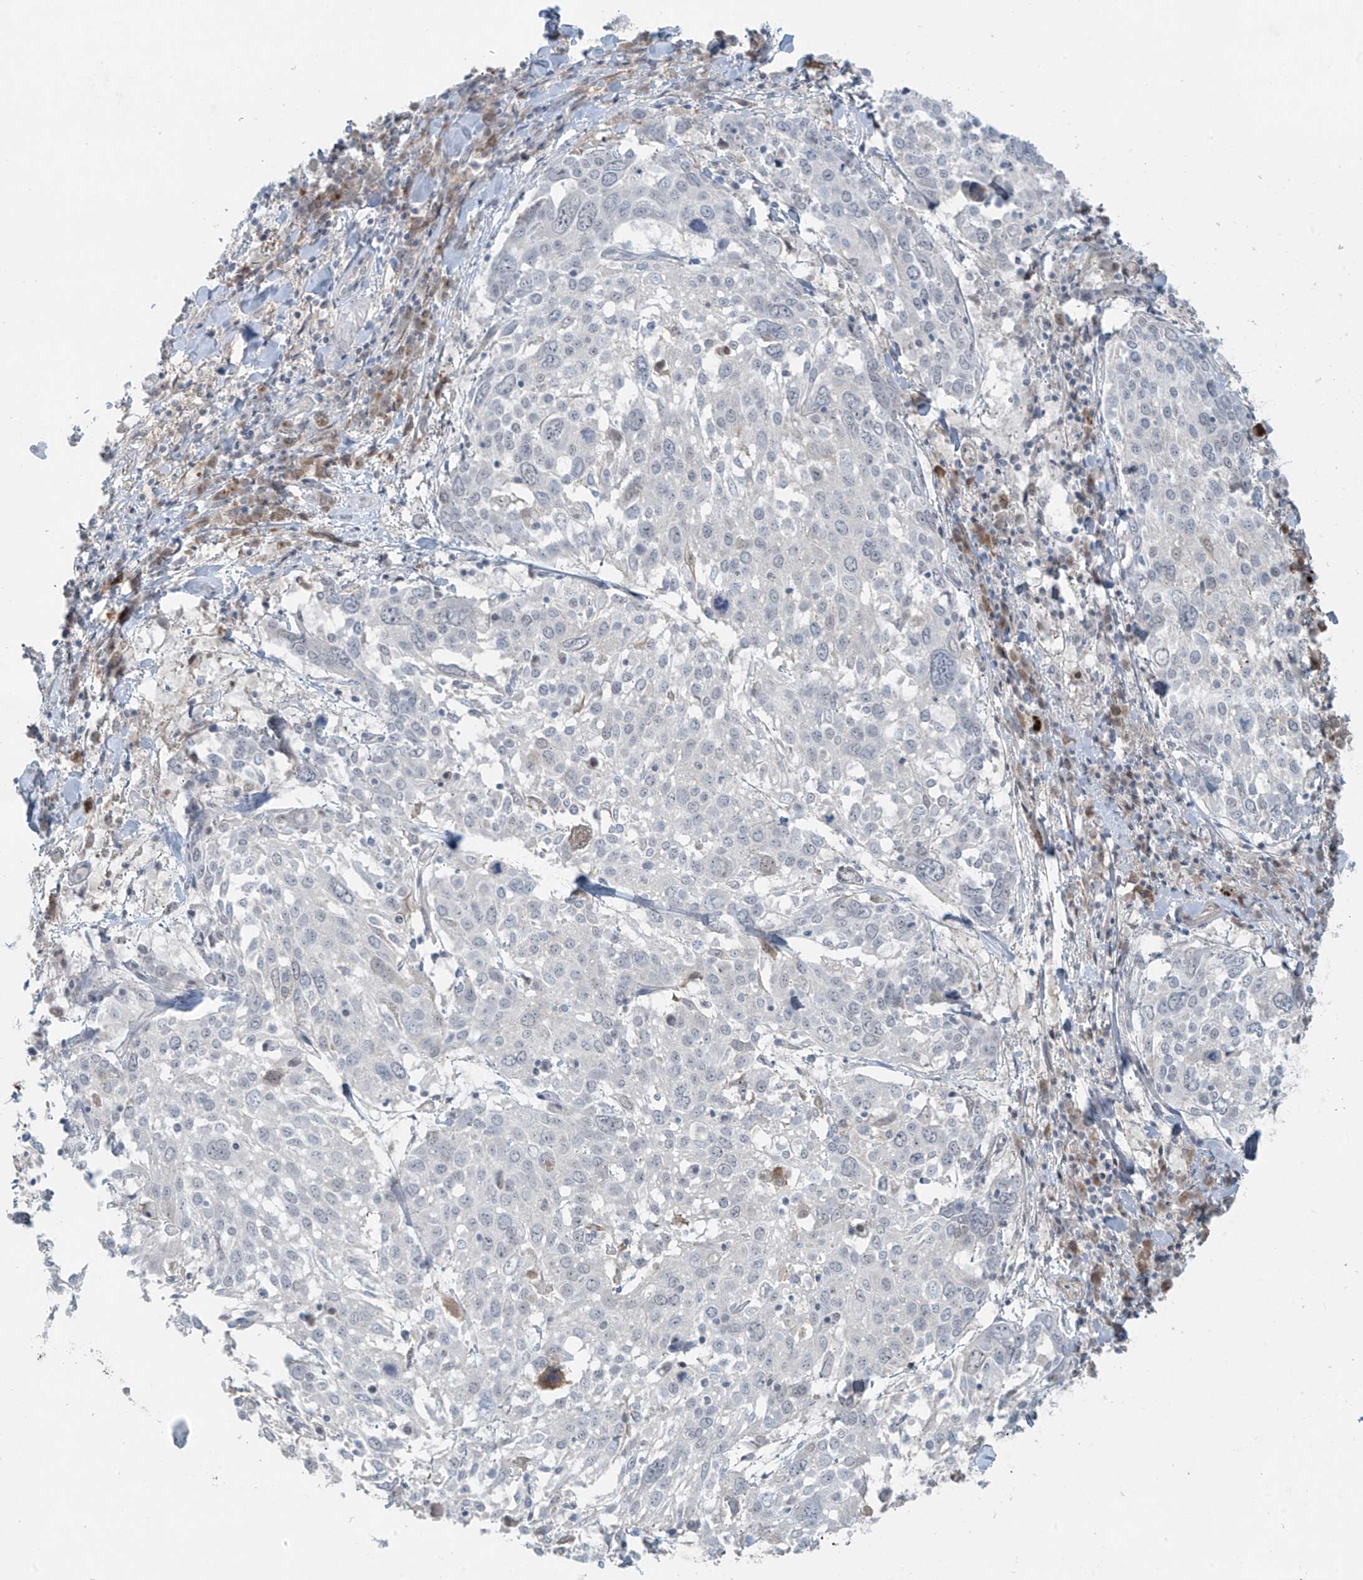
{"staining": {"intensity": "negative", "quantity": "none", "location": "none"}, "tissue": "lung cancer", "cell_type": "Tumor cells", "image_type": "cancer", "snomed": [{"axis": "morphology", "description": "Squamous cell carcinoma, NOS"}, {"axis": "topography", "description": "Lung"}], "caption": "DAB (3,3'-diaminobenzidine) immunohistochemical staining of squamous cell carcinoma (lung) displays no significant positivity in tumor cells. Brightfield microscopy of immunohistochemistry (IHC) stained with DAB (brown) and hematoxylin (blue), captured at high magnification.", "gene": "RASGEF1A", "patient": {"sex": "male", "age": 65}}